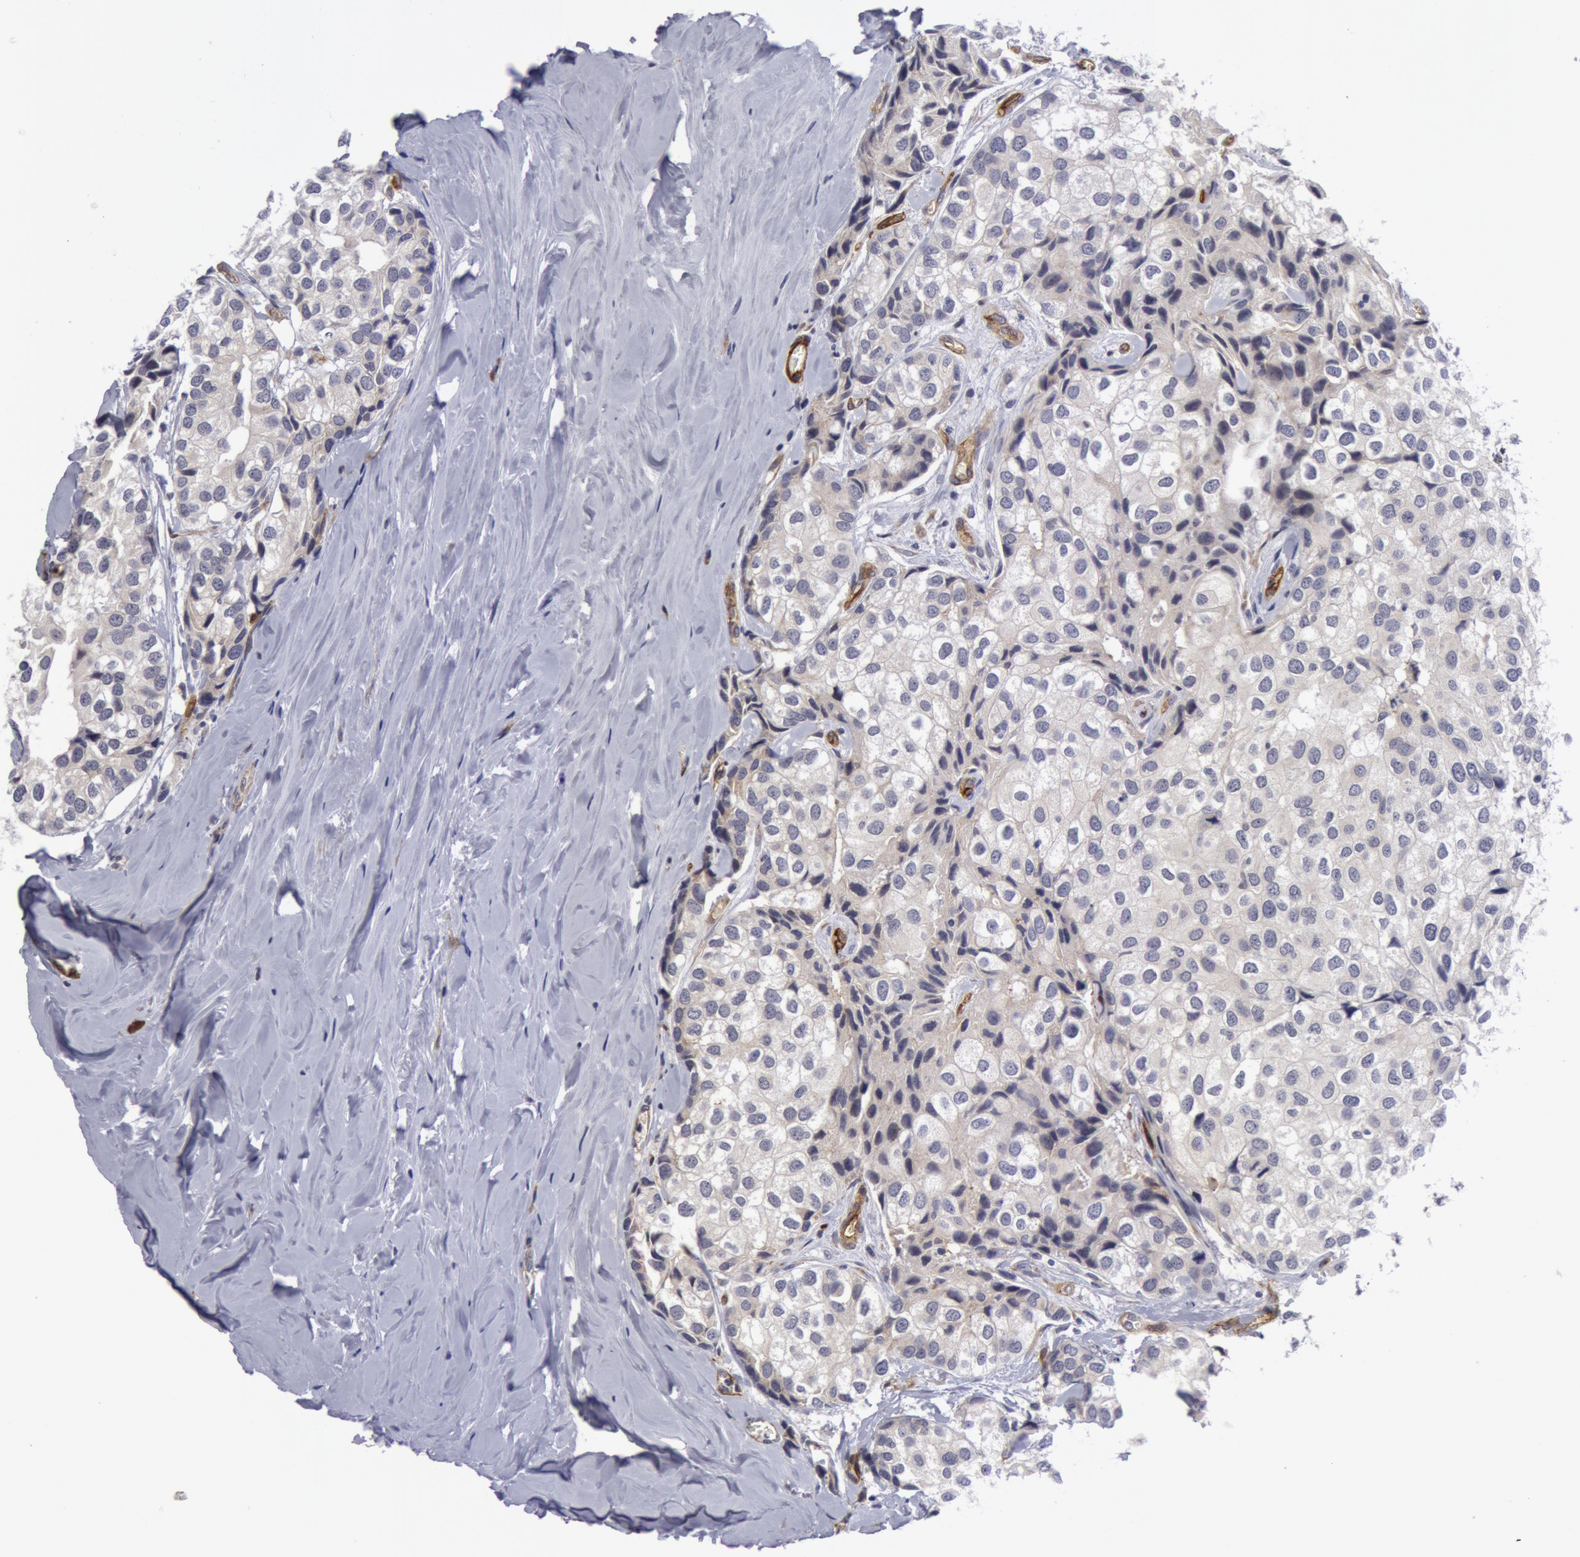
{"staining": {"intensity": "negative", "quantity": "none", "location": "none"}, "tissue": "breast cancer", "cell_type": "Tumor cells", "image_type": "cancer", "snomed": [{"axis": "morphology", "description": "Duct carcinoma"}, {"axis": "topography", "description": "Breast"}], "caption": "Protein analysis of breast intraductal carcinoma demonstrates no significant staining in tumor cells.", "gene": "IL23A", "patient": {"sex": "female", "age": 68}}